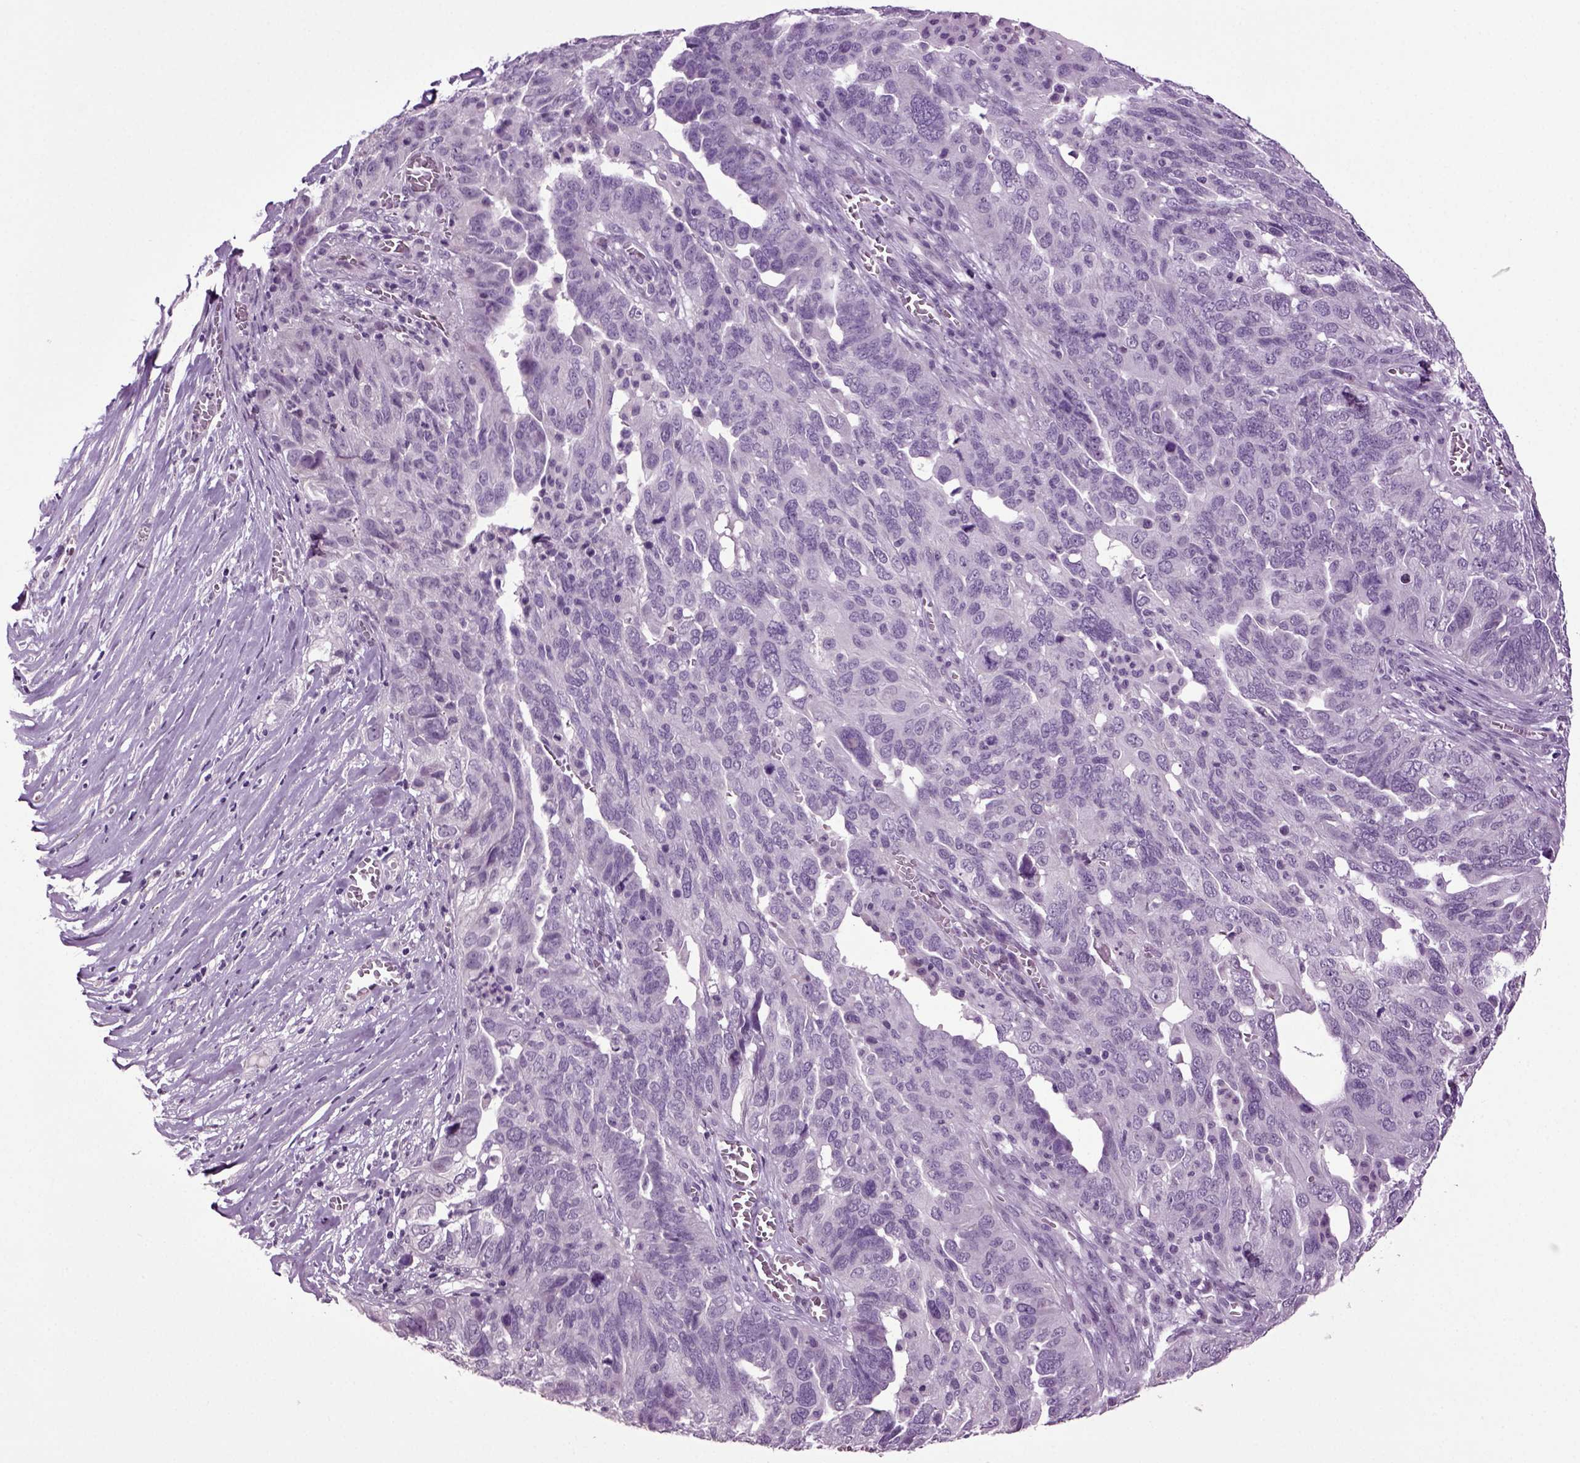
{"staining": {"intensity": "negative", "quantity": "none", "location": "none"}, "tissue": "ovarian cancer", "cell_type": "Tumor cells", "image_type": "cancer", "snomed": [{"axis": "morphology", "description": "Carcinoma, endometroid"}, {"axis": "topography", "description": "Soft tissue"}, {"axis": "topography", "description": "Ovary"}], "caption": "The immunohistochemistry image has no significant staining in tumor cells of ovarian cancer tissue.", "gene": "SLC17A6", "patient": {"sex": "female", "age": 52}}